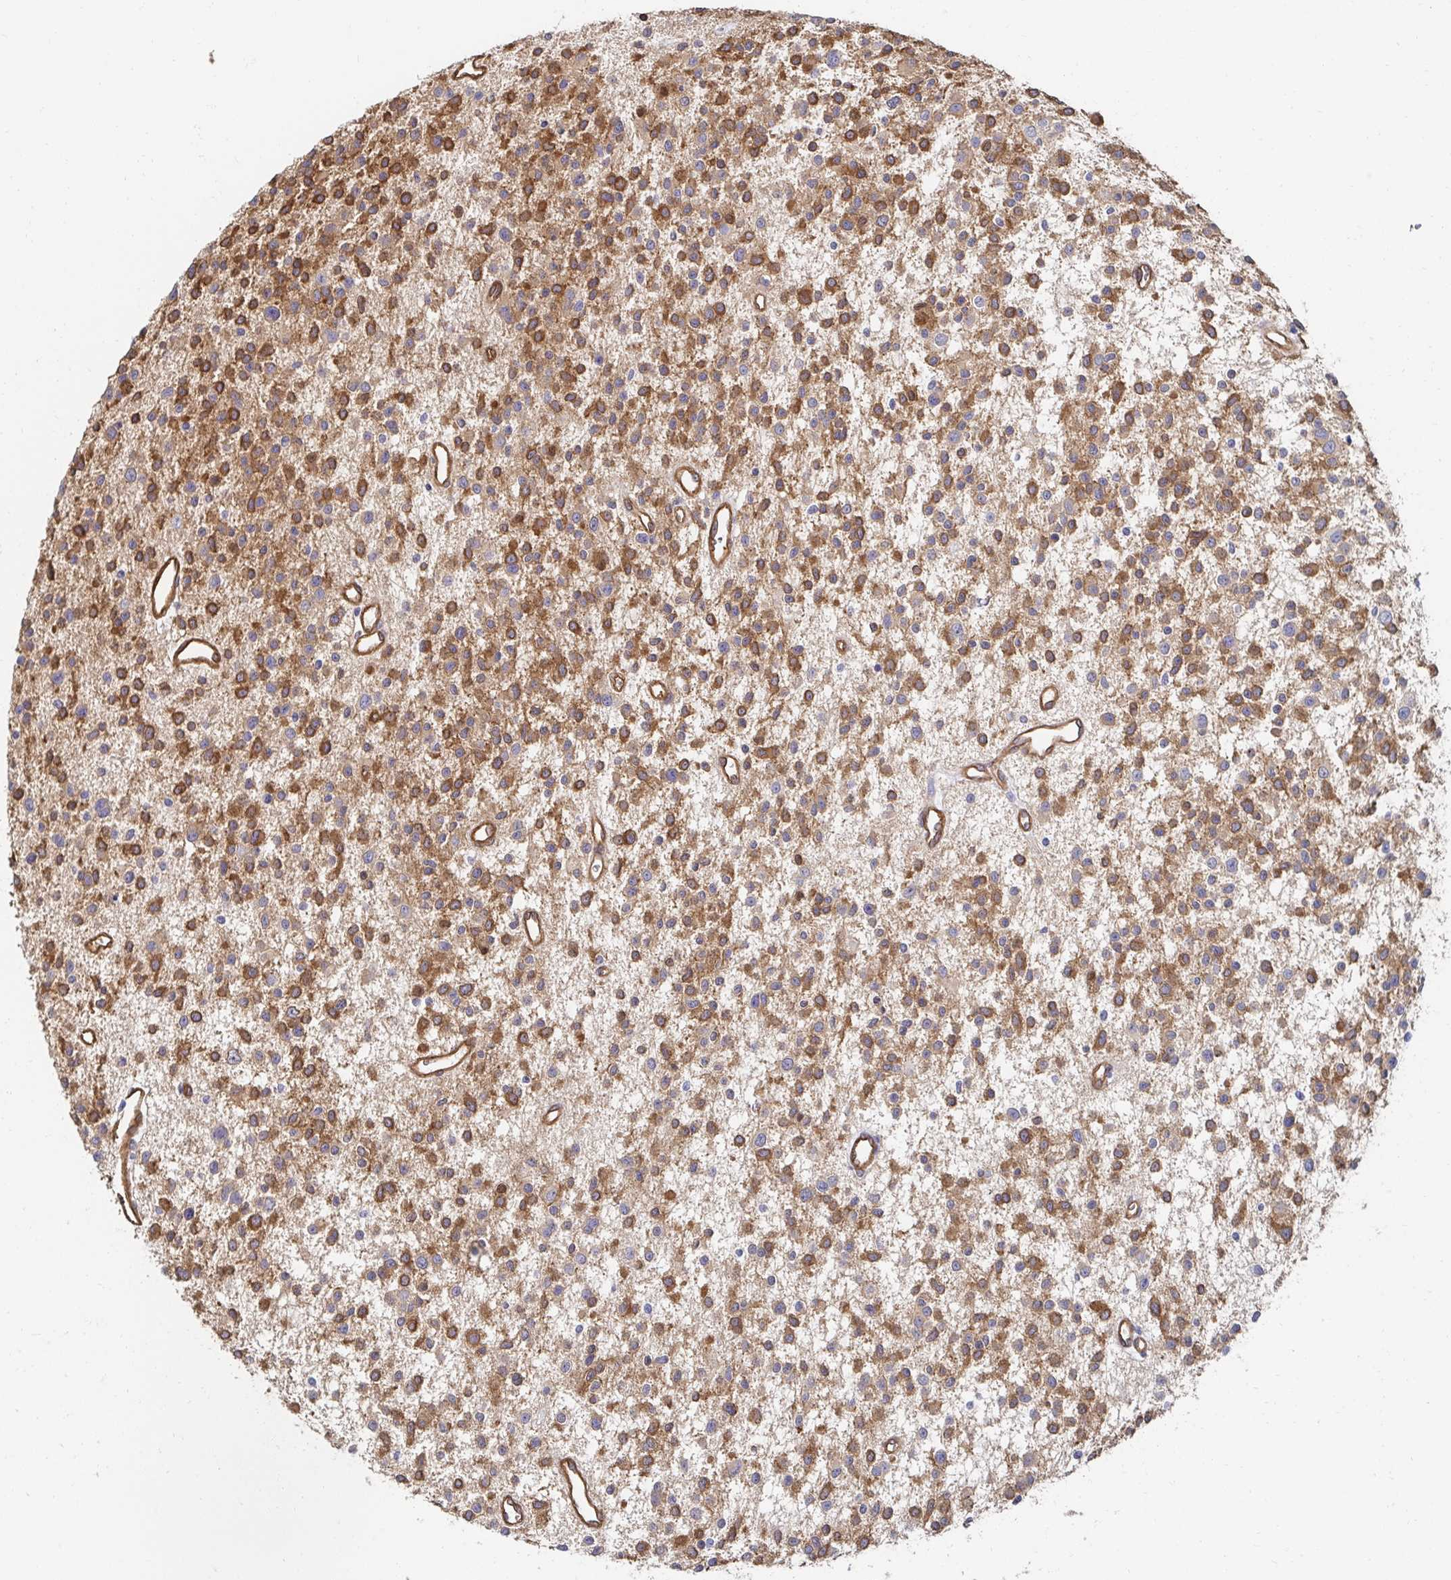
{"staining": {"intensity": "moderate", "quantity": "25%-75%", "location": "cytoplasmic/membranous"}, "tissue": "glioma", "cell_type": "Tumor cells", "image_type": "cancer", "snomed": [{"axis": "morphology", "description": "Glioma, malignant, Low grade"}, {"axis": "topography", "description": "Brain"}], "caption": "Moderate cytoplasmic/membranous staining is seen in approximately 25%-75% of tumor cells in glioma.", "gene": "CTTN", "patient": {"sex": "male", "age": 43}}